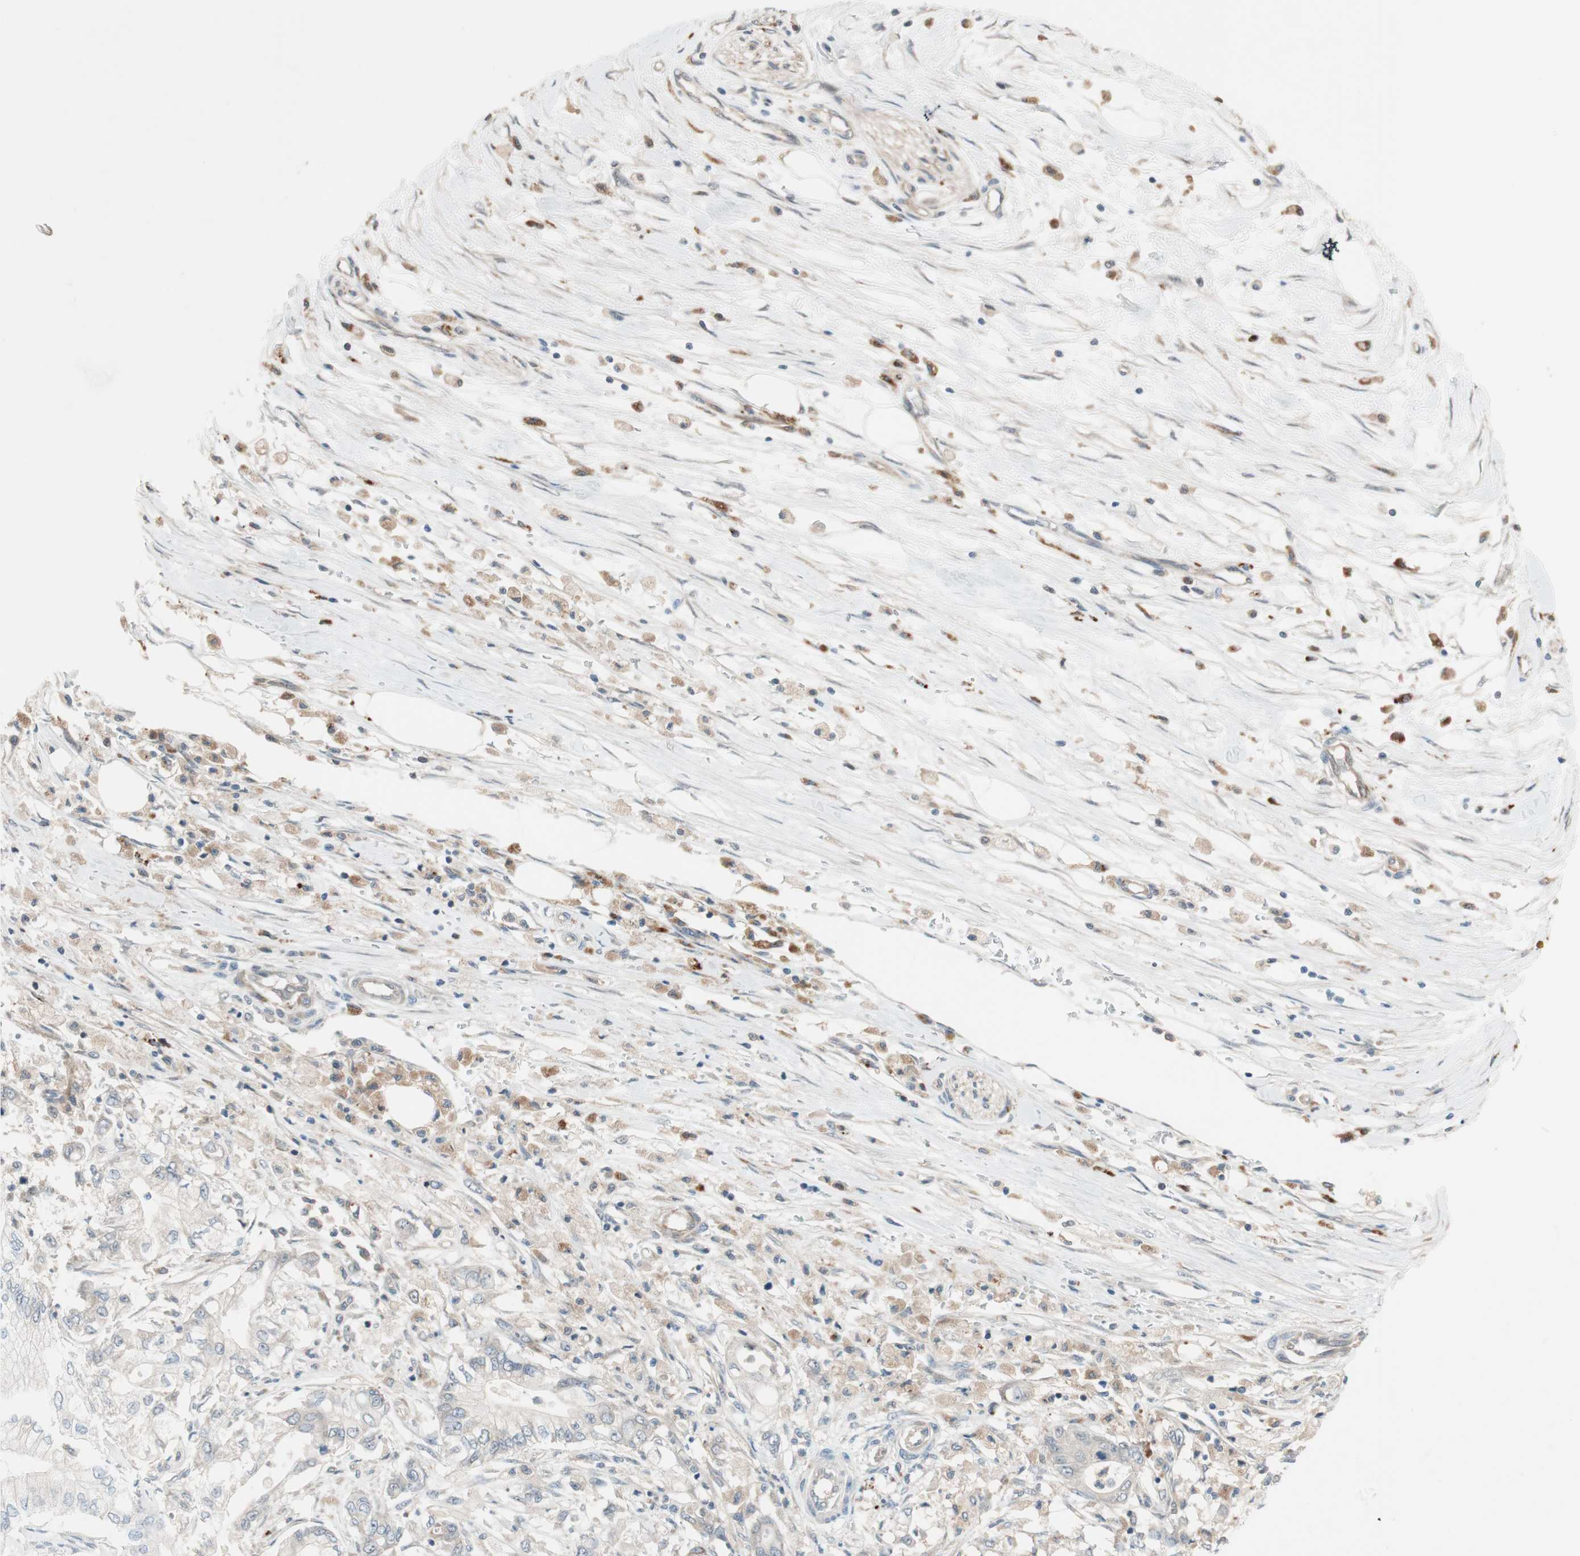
{"staining": {"intensity": "negative", "quantity": "none", "location": "none"}, "tissue": "pancreatic cancer", "cell_type": "Tumor cells", "image_type": "cancer", "snomed": [{"axis": "morphology", "description": "Adenocarcinoma, NOS"}, {"axis": "topography", "description": "Pancreas"}], "caption": "Immunohistochemical staining of human pancreatic adenocarcinoma exhibits no significant positivity in tumor cells.", "gene": "PIK3R3", "patient": {"sex": "male", "age": 70}}